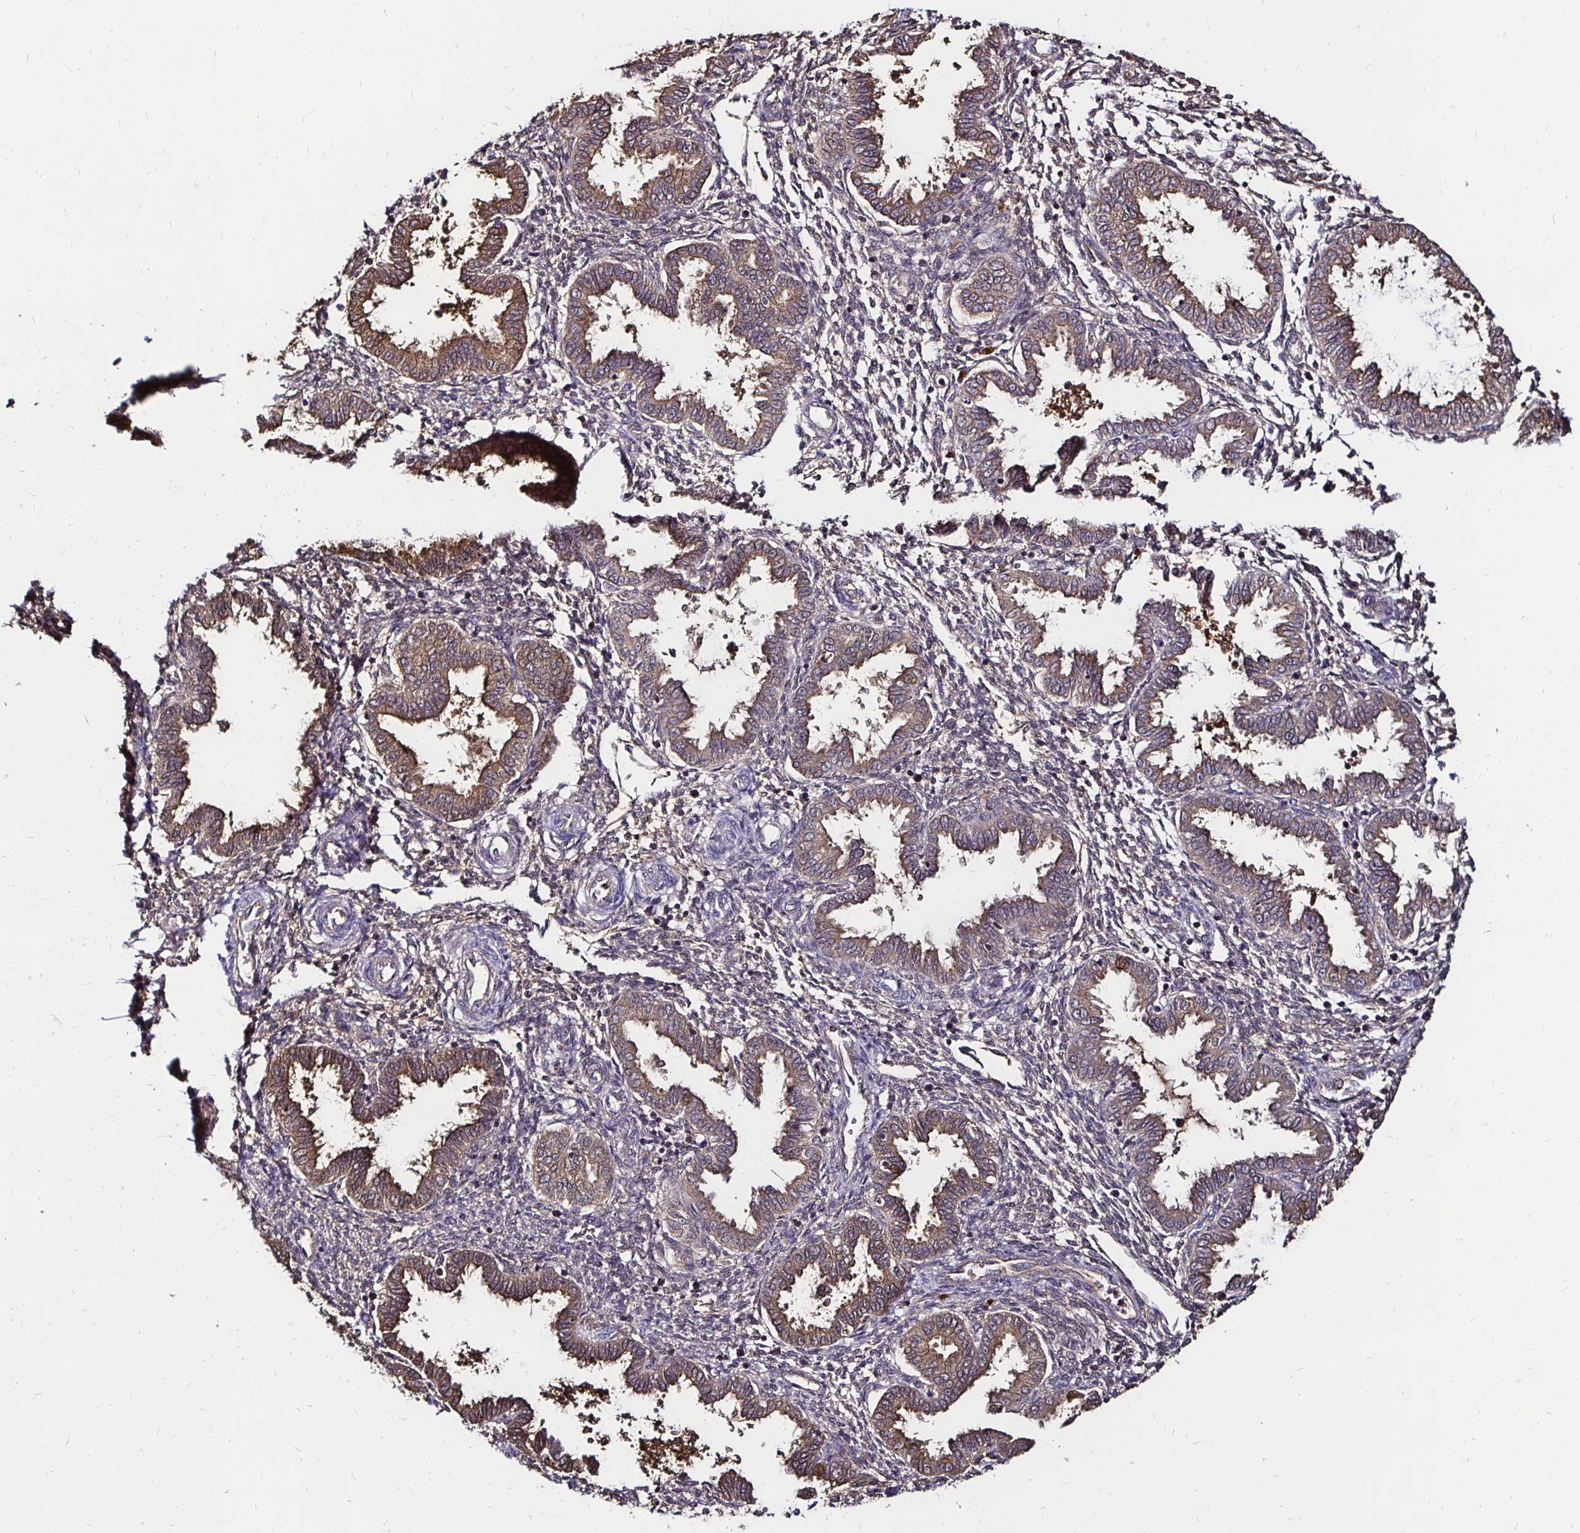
{"staining": {"intensity": "weak", "quantity": "<25%", "location": "cytoplasmic/membranous"}, "tissue": "endometrium", "cell_type": "Cells in endometrial stroma", "image_type": "normal", "snomed": [{"axis": "morphology", "description": "Normal tissue, NOS"}, {"axis": "topography", "description": "Endometrium"}], "caption": "This is an IHC photomicrograph of unremarkable endometrium. There is no staining in cells in endometrial stroma.", "gene": "TXN", "patient": {"sex": "female", "age": 33}}